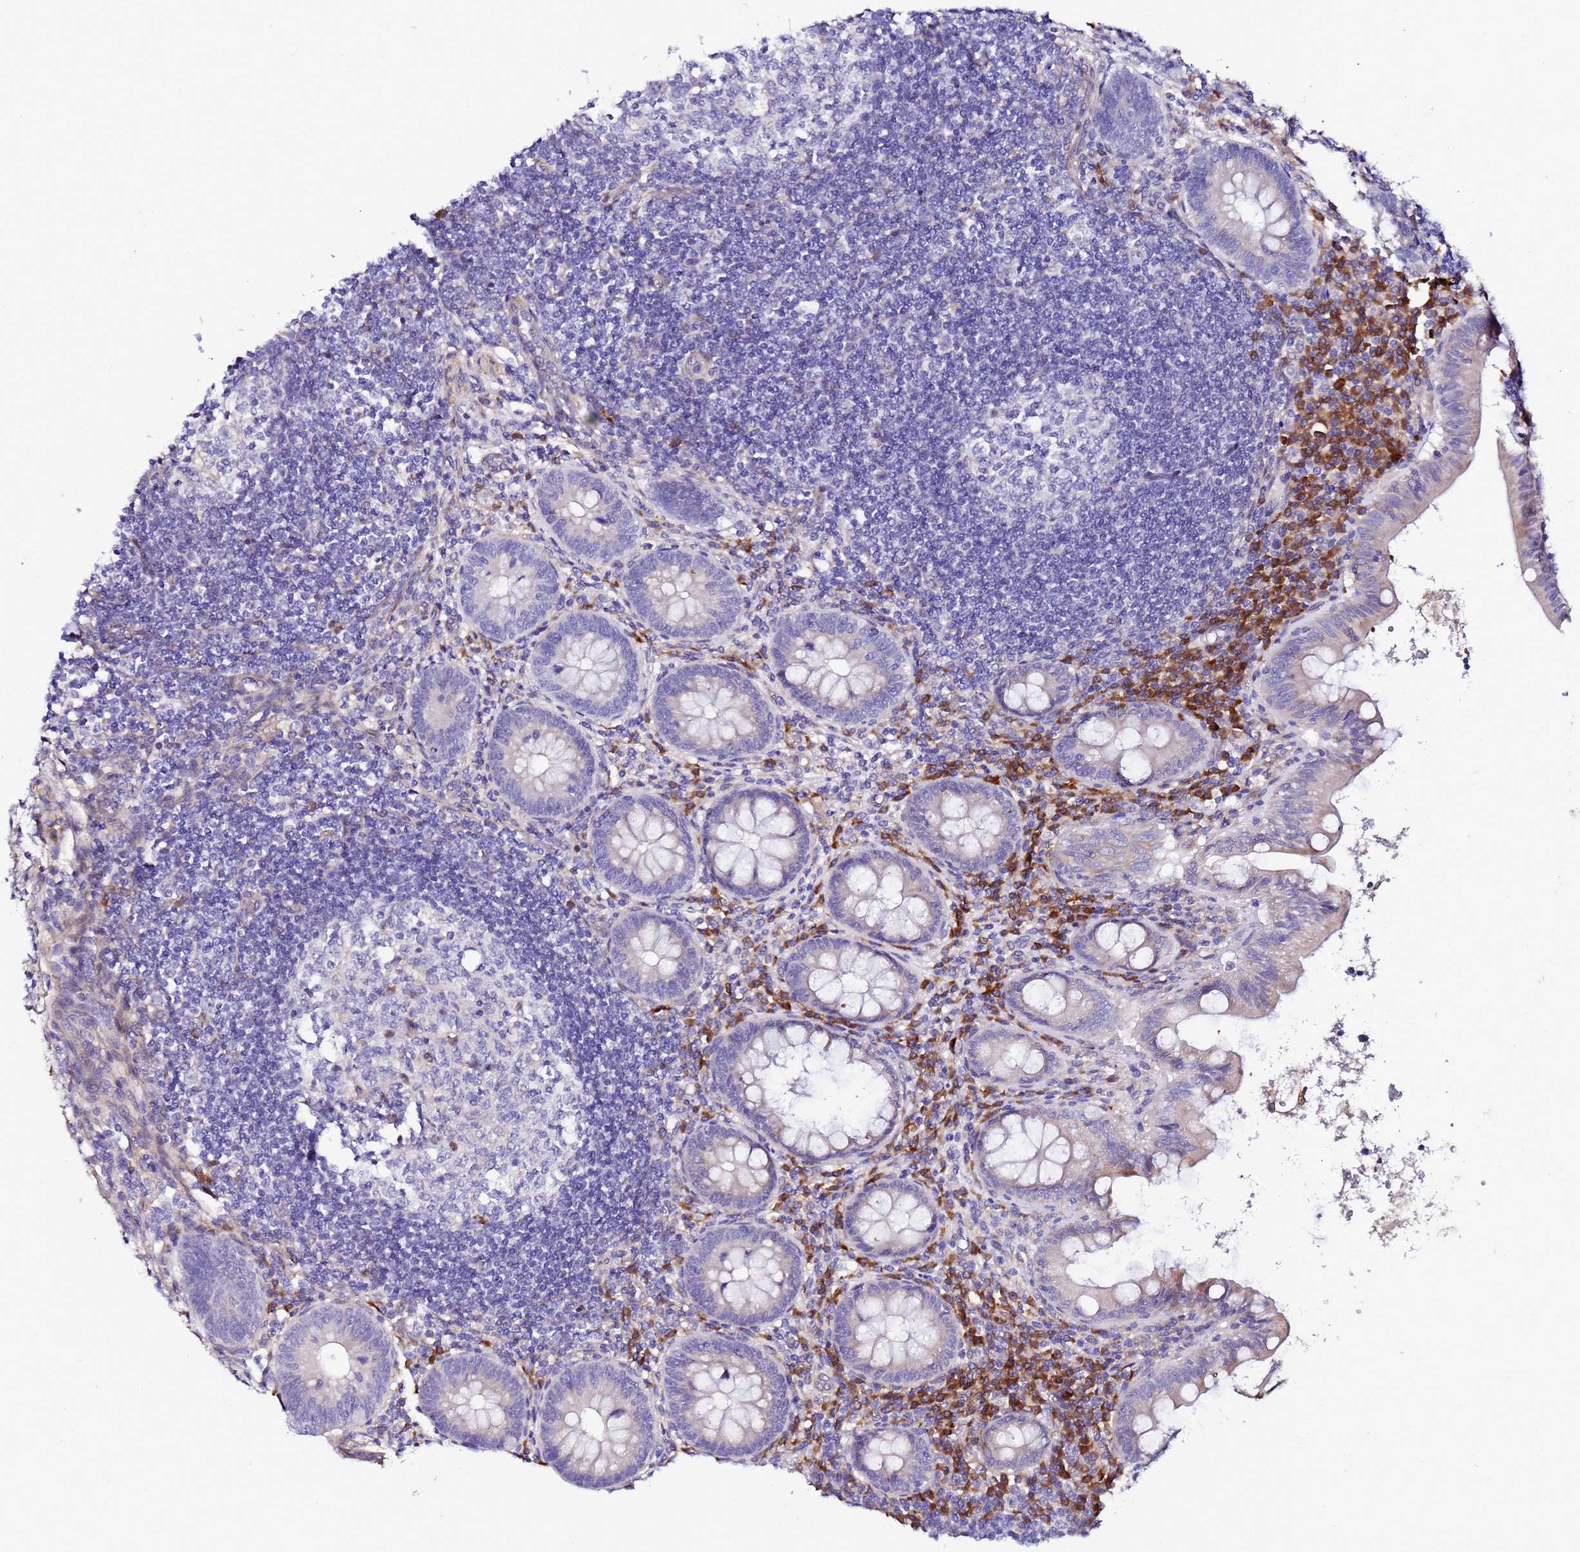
{"staining": {"intensity": "moderate", "quantity": "25%-75%", "location": "cytoplasmic/membranous"}, "tissue": "appendix", "cell_type": "Glandular cells", "image_type": "normal", "snomed": [{"axis": "morphology", "description": "Normal tissue, NOS"}, {"axis": "topography", "description": "Appendix"}], "caption": "Immunohistochemical staining of benign appendix displays moderate cytoplasmic/membranous protein staining in about 25%-75% of glandular cells. The staining was performed using DAB (3,3'-diaminobenzidine) to visualize the protein expression in brown, while the nuclei were stained in blue with hematoxylin (Magnification: 20x).", "gene": "JRKL", "patient": {"sex": "female", "age": 33}}